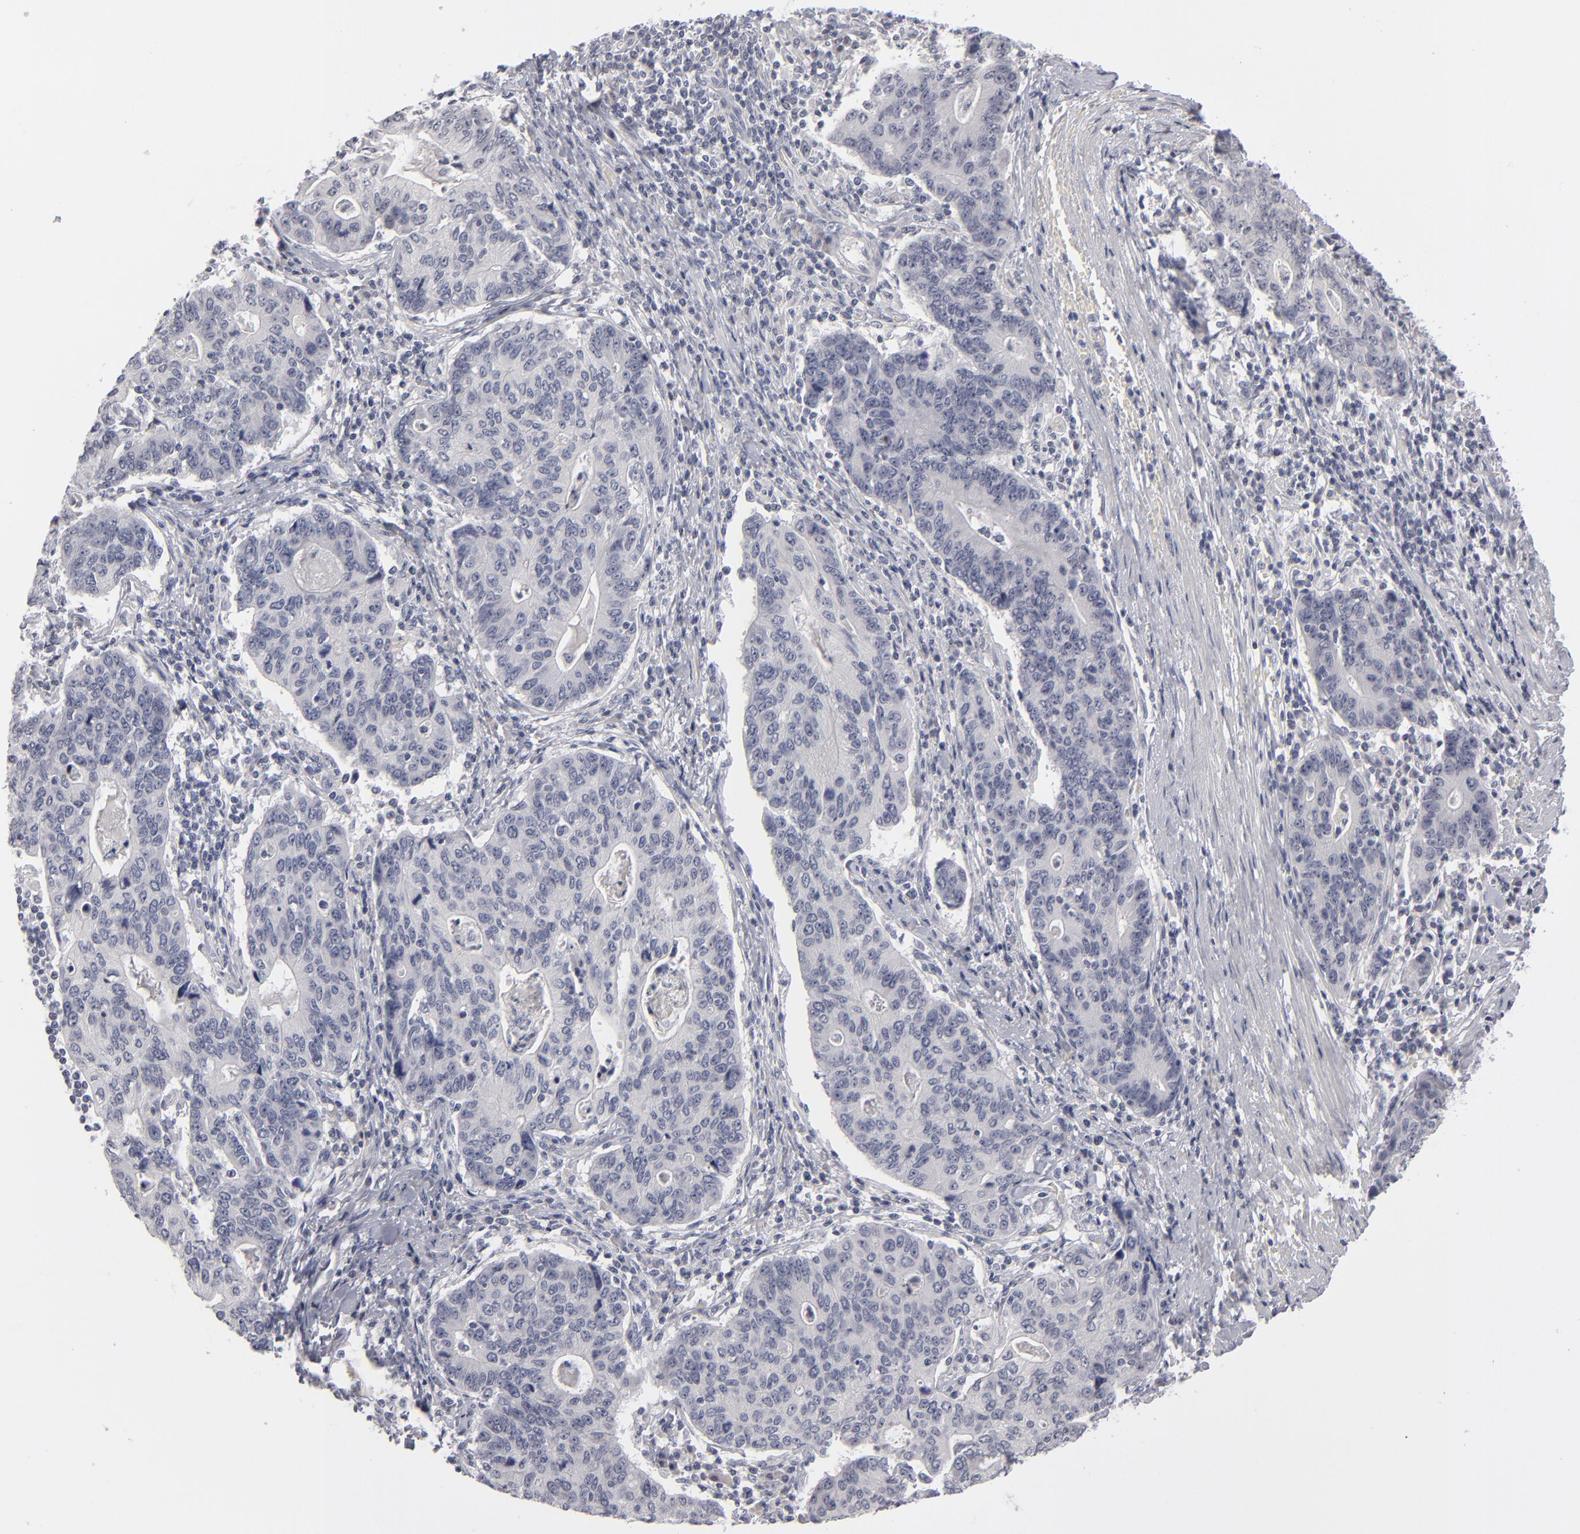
{"staining": {"intensity": "negative", "quantity": "none", "location": "none"}, "tissue": "stomach cancer", "cell_type": "Tumor cells", "image_type": "cancer", "snomed": [{"axis": "morphology", "description": "Adenocarcinoma, NOS"}, {"axis": "topography", "description": "Esophagus"}, {"axis": "topography", "description": "Stomach"}], "caption": "An IHC photomicrograph of stomach cancer is shown. There is no staining in tumor cells of stomach cancer.", "gene": "KIAA1210", "patient": {"sex": "male", "age": 74}}